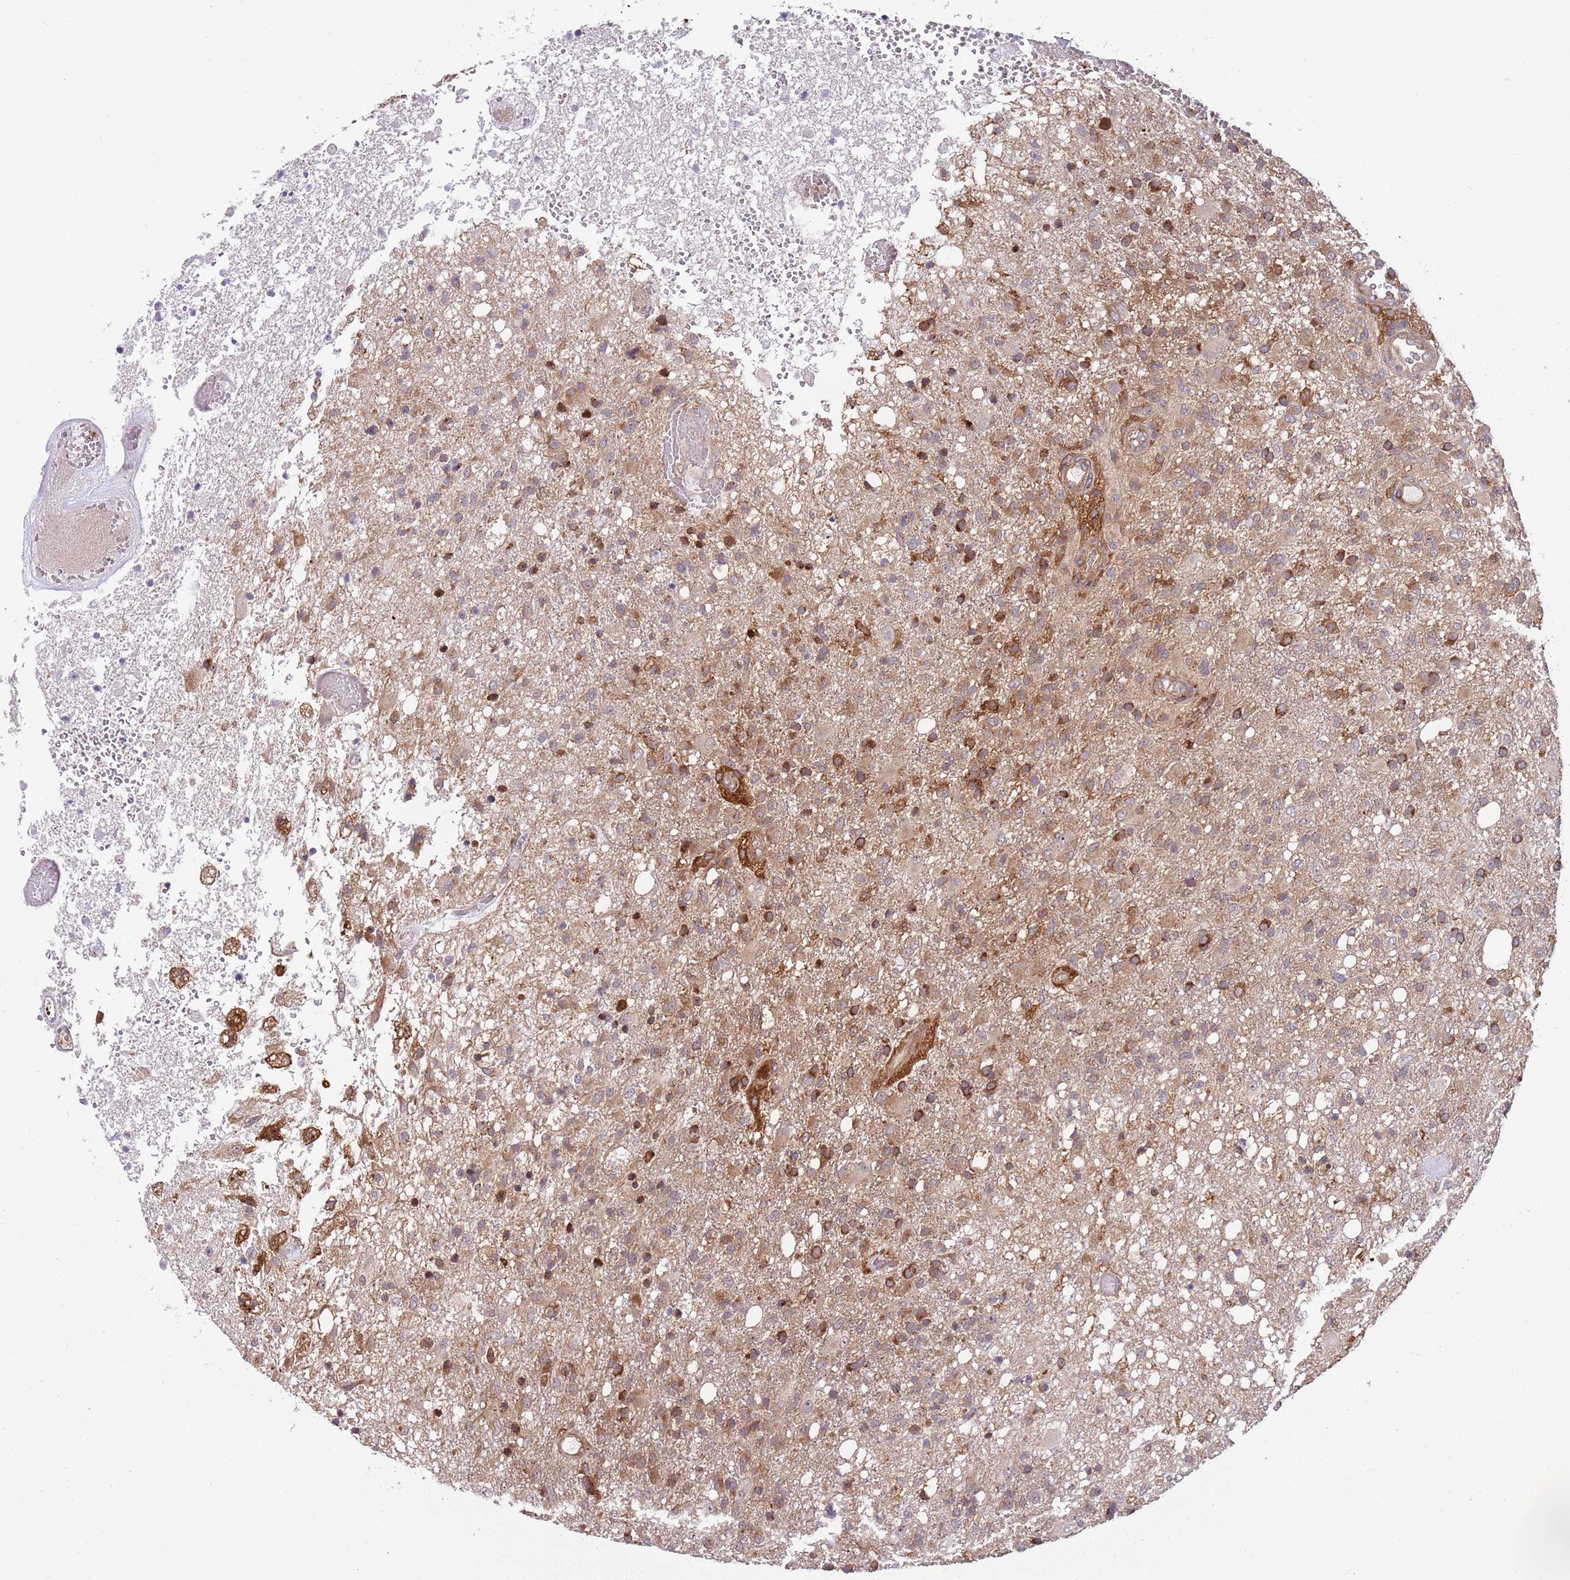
{"staining": {"intensity": "strong", "quantity": "<25%", "location": "cytoplasmic/membranous"}, "tissue": "glioma", "cell_type": "Tumor cells", "image_type": "cancer", "snomed": [{"axis": "morphology", "description": "Glioma, malignant, High grade"}, {"axis": "topography", "description": "Brain"}], "caption": "A high-resolution photomicrograph shows immunohistochemistry staining of malignant glioma (high-grade), which displays strong cytoplasmic/membranous expression in about <25% of tumor cells. The staining was performed using DAB (3,3'-diaminobenzidine), with brown indicating positive protein expression. Nuclei are stained blue with hematoxylin.", "gene": "GGA1", "patient": {"sex": "female", "age": 74}}